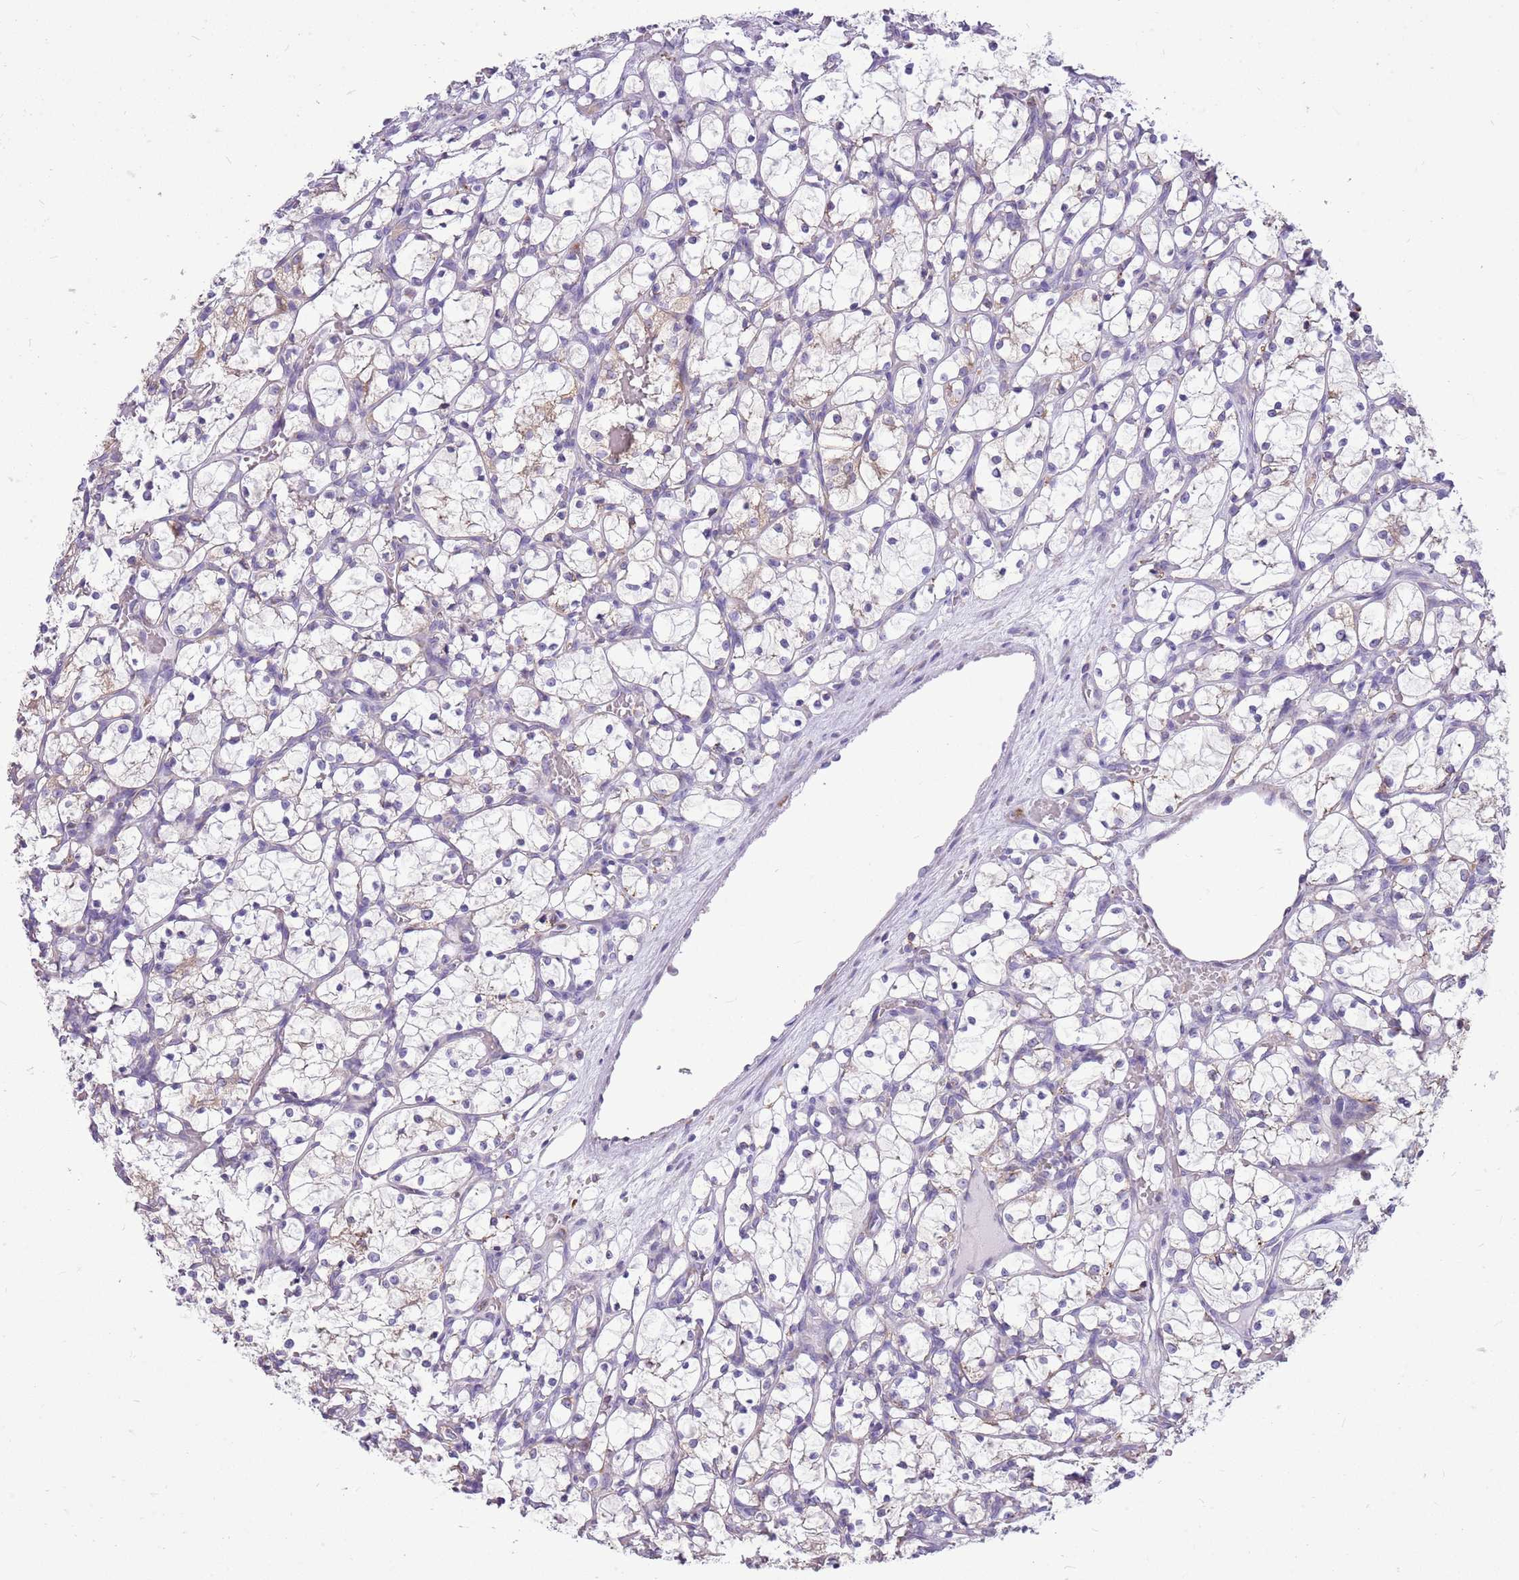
{"staining": {"intensity": "weak", "quantity": "<25%", "location": "cytoplasmic/membranous"}, "tissue": "renal cancer", "cell_type": "Tumor cells", "image_type": "cancer", "snomed": [{"axis": "morphology", "description": "Adenocarcinoma, NOS"}, {"axis": "topography", "description": "Kidney"}], "caption": "Tumor cells show no significant expression in renal cancer (adenocarcinoma).", "gene": "KCTD19", "patient": {"sex": "female", "age": 69}}